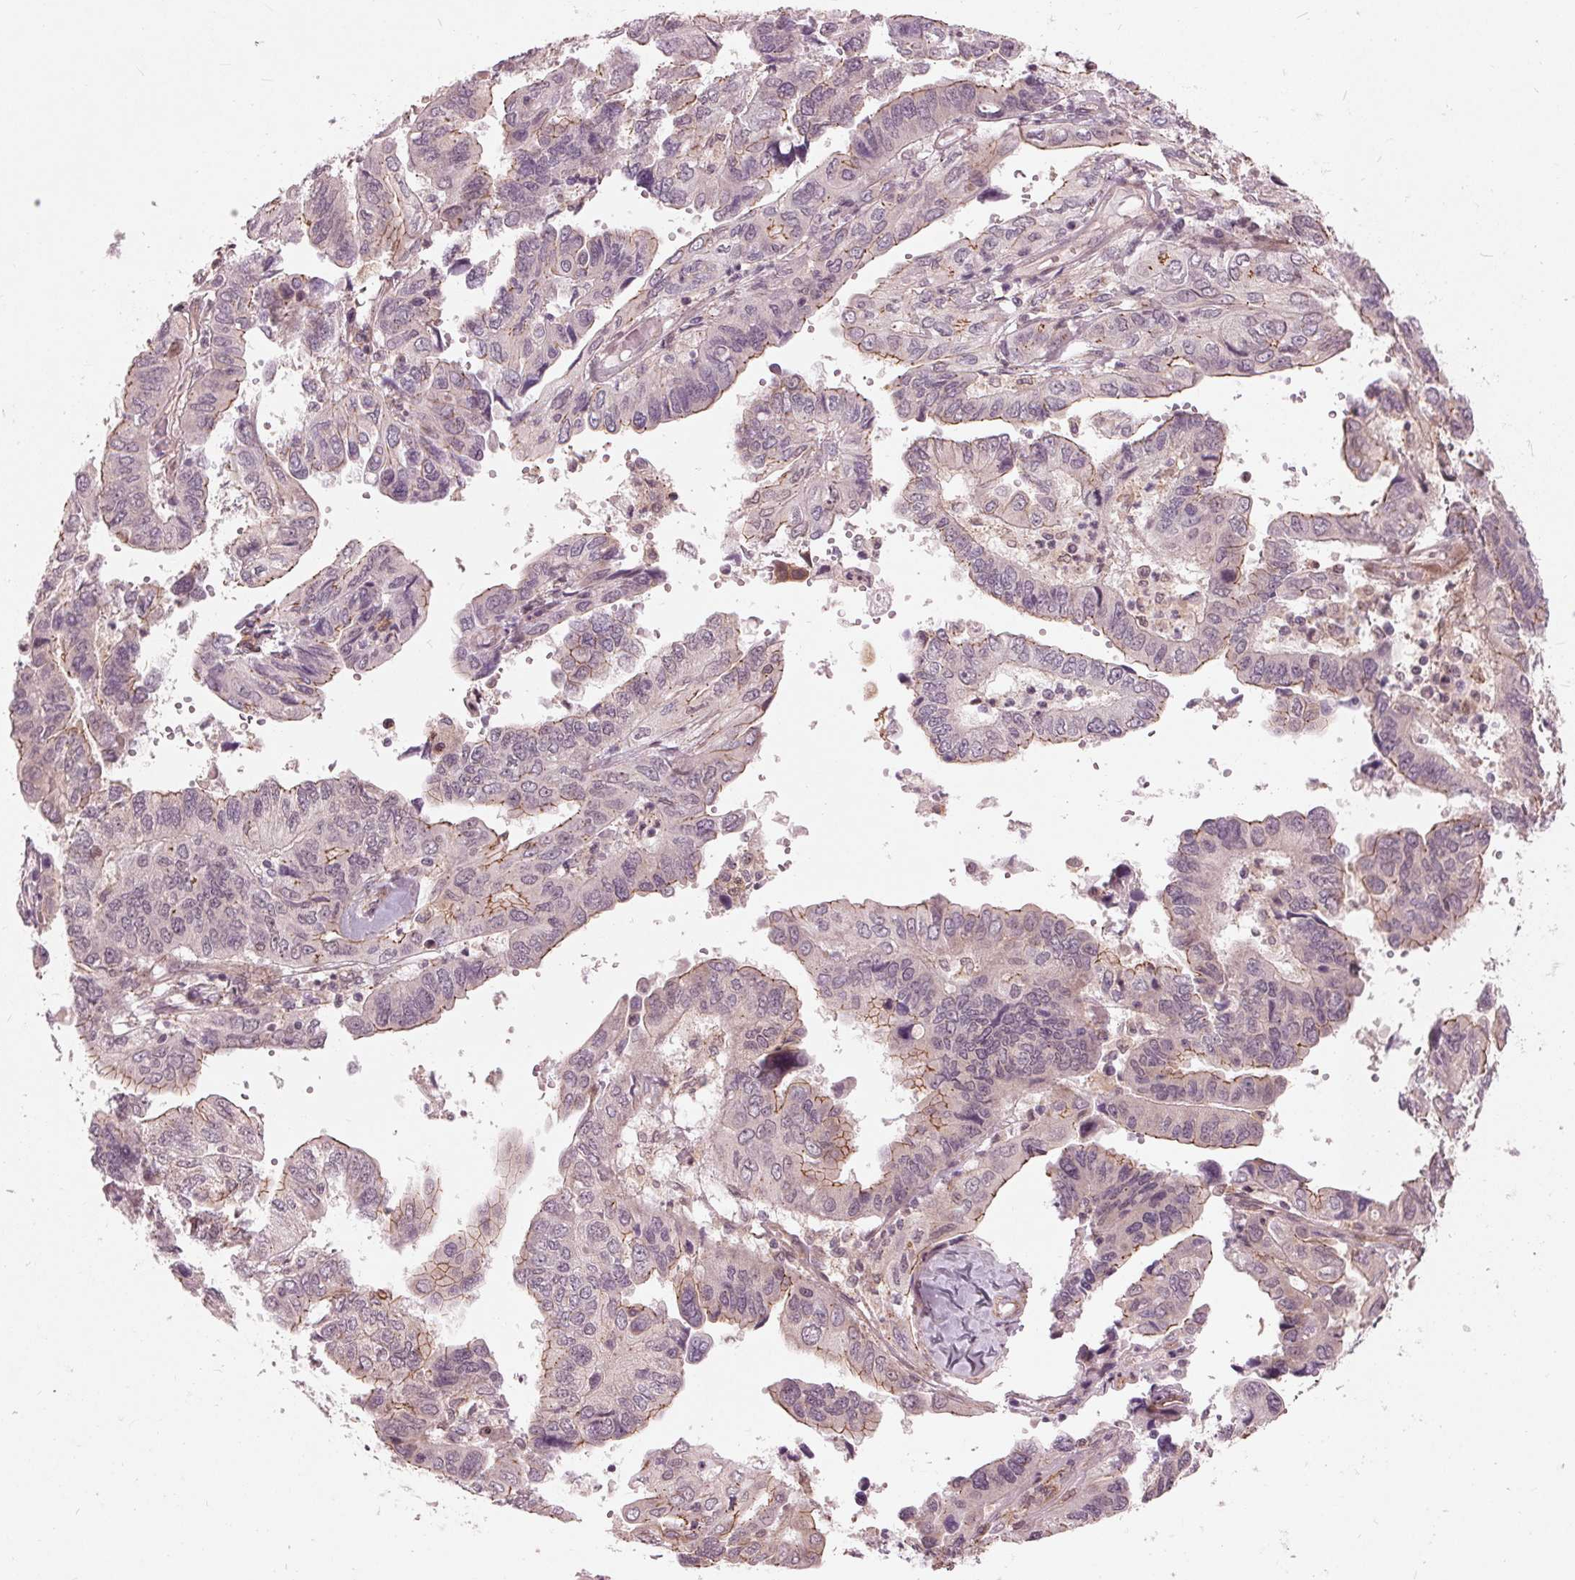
{"staining": {"intensity": "moderate", "quantity": "<25%", "location": "cytoplasmic/membranous"}, "tissue": "ovarian cancer", "cell_type": "Tumor cells", "image_type": "cancer", "snomed": [{"axis": "morphology", "description": "Cystadenocarcinoma, serous, NOS"}, {"axis": "topography", "description": "Ovary"}], "caption": "A brown stain labels moderate cytoplasmic/membranous staining of a protein in ovarian cancer tumor cells.", "gene": "TXNIP", "patient": {"sex": "female", "age": 79}}